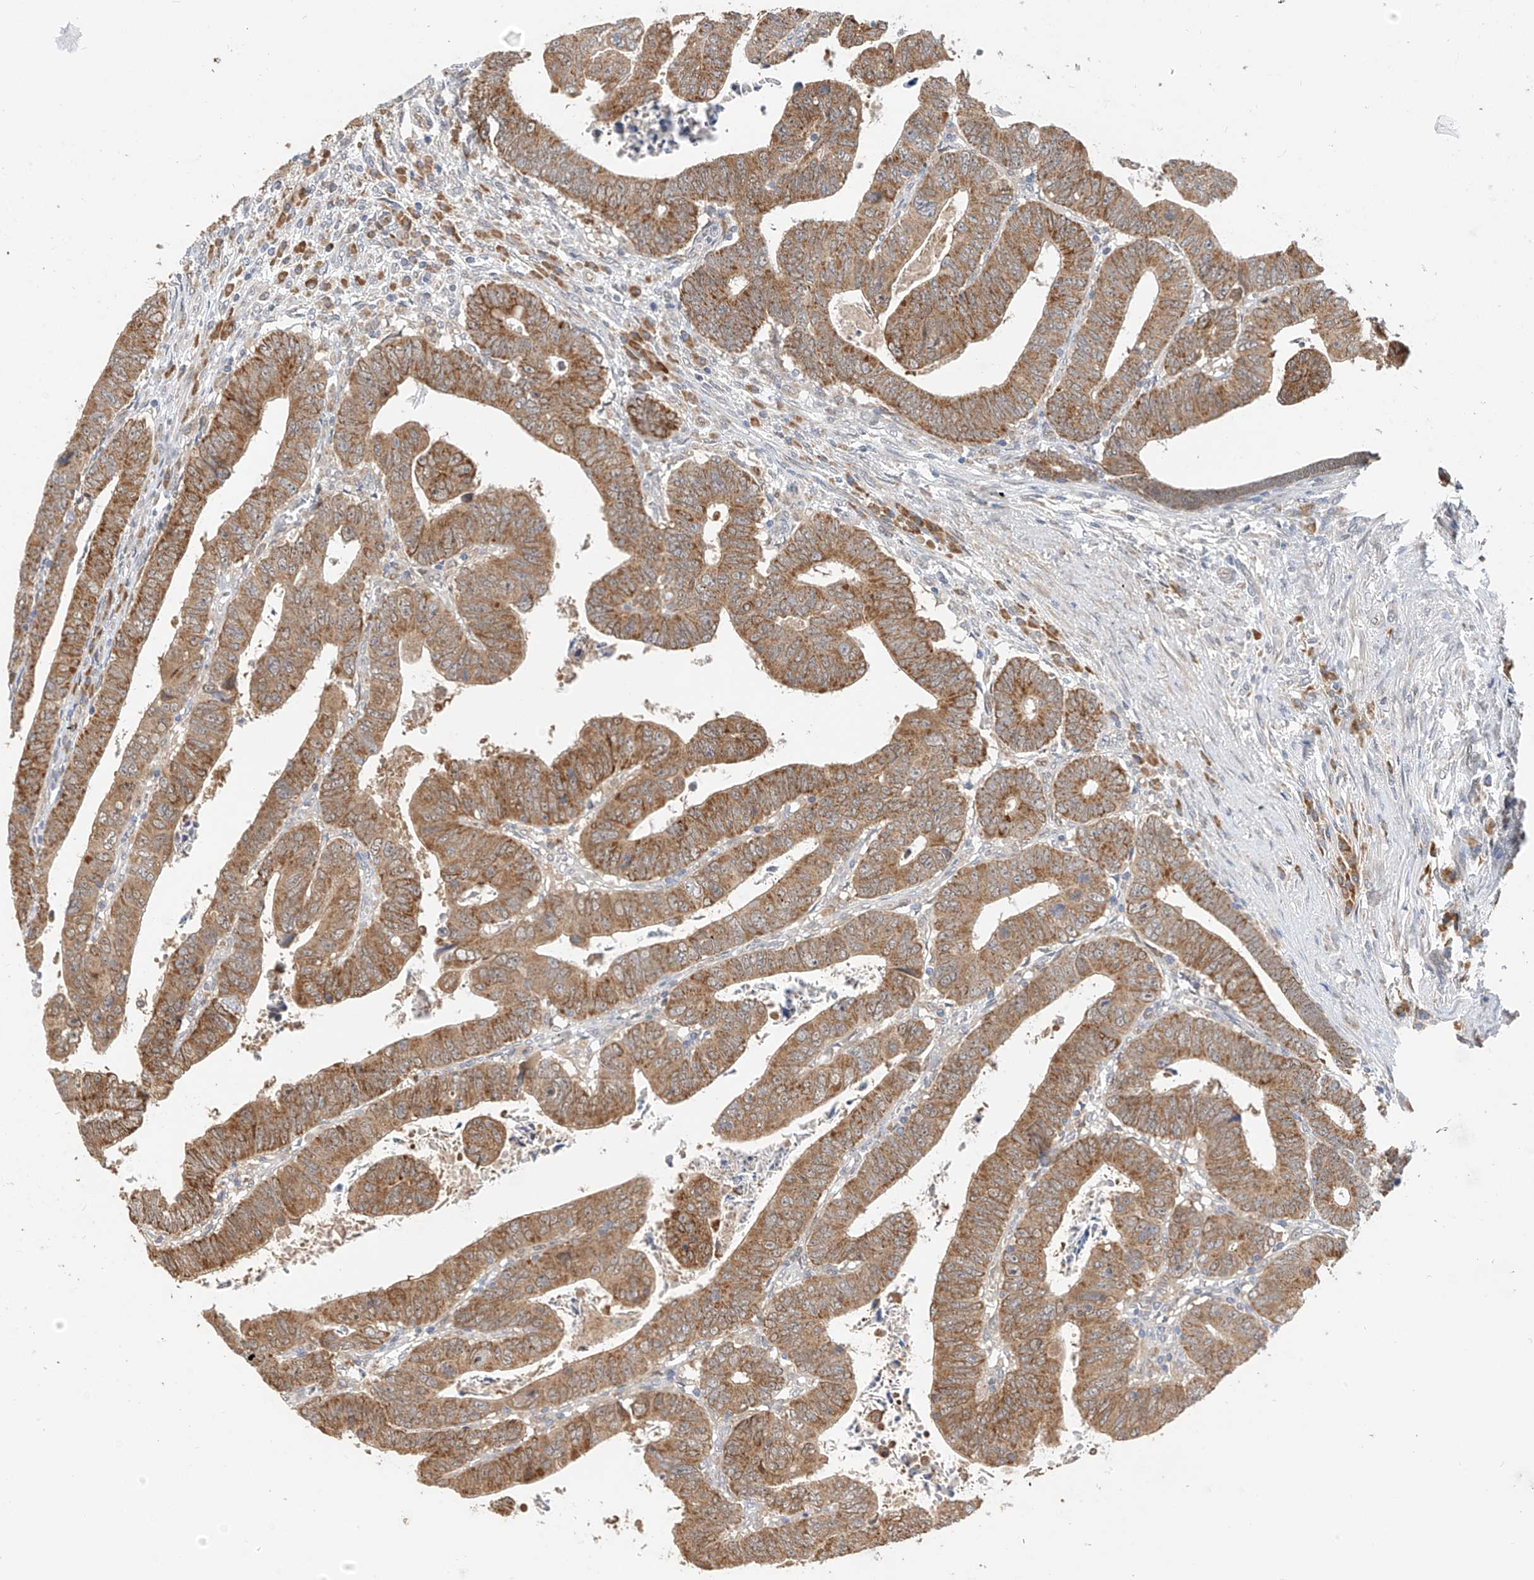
{"staining": {"intensity": "moderate", "quantity": ">75%", "location": "cytoplasmic/membranous"}, "tissue": "colorectal cancer", "cell_type": "Tumor cells", "image_type": "cancer", "snomed": [{"axis": "morphology", "description": "Normal tissue, NOS"}, {"axis": "morphology", "description": "Adenocarcinoma, NOS"}, {"axis": "topography", "description": "Rectum"}], "caption": "Protein staining of colorectal adenocarcinoma tissue demonstrates moderate cytoplasmic/membranous staining in about >75% of tumor cells.", "gene": "PPA2", "patient": {"sex": "female", "age": 65}}